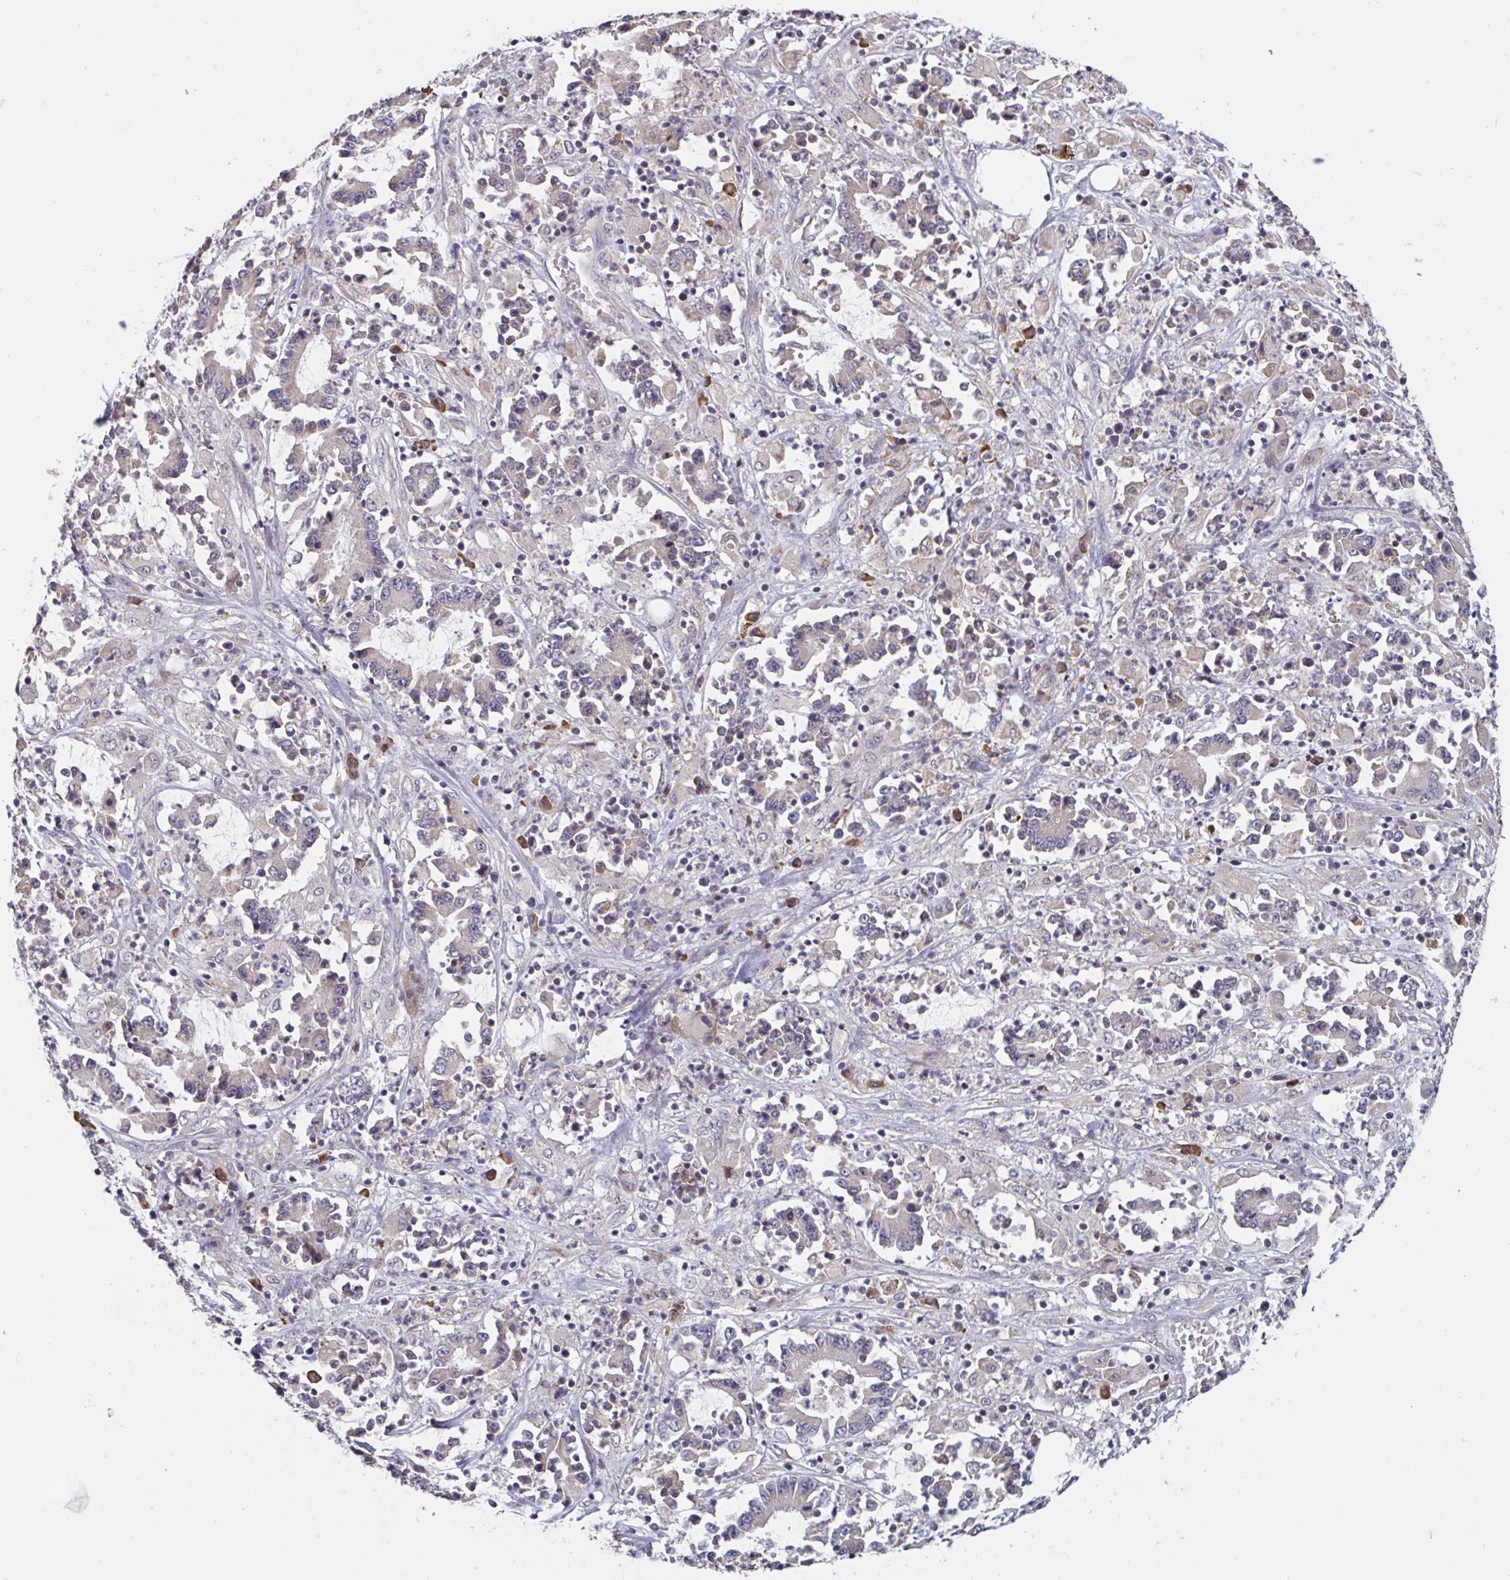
{"staining": {"intensity": "negative", "quantity": "none", "location": "none"}, "tissue": "stomach cancer", "cell_type": "Tumor cells", "image_type": "cancer", "snomed": [{"axis": "morphology", "description": "Adenocarcinoma, NOS"}, {"axis": "topography", "description": "Stomach, upper"}], "caption": "DAB (3,3'-diaminobenzidine) immunohistochemical staining of stomach adenocarcinoma shows no significant expression in tumor cells. Brightfield microscopy of IHC stained with DAB (3,3'-diaminobenzidine) (brown) and hematoxylin (blue), captured at high magnification.", "gene": "CD1E", "patient": {"sex": "male", "age": 68}}